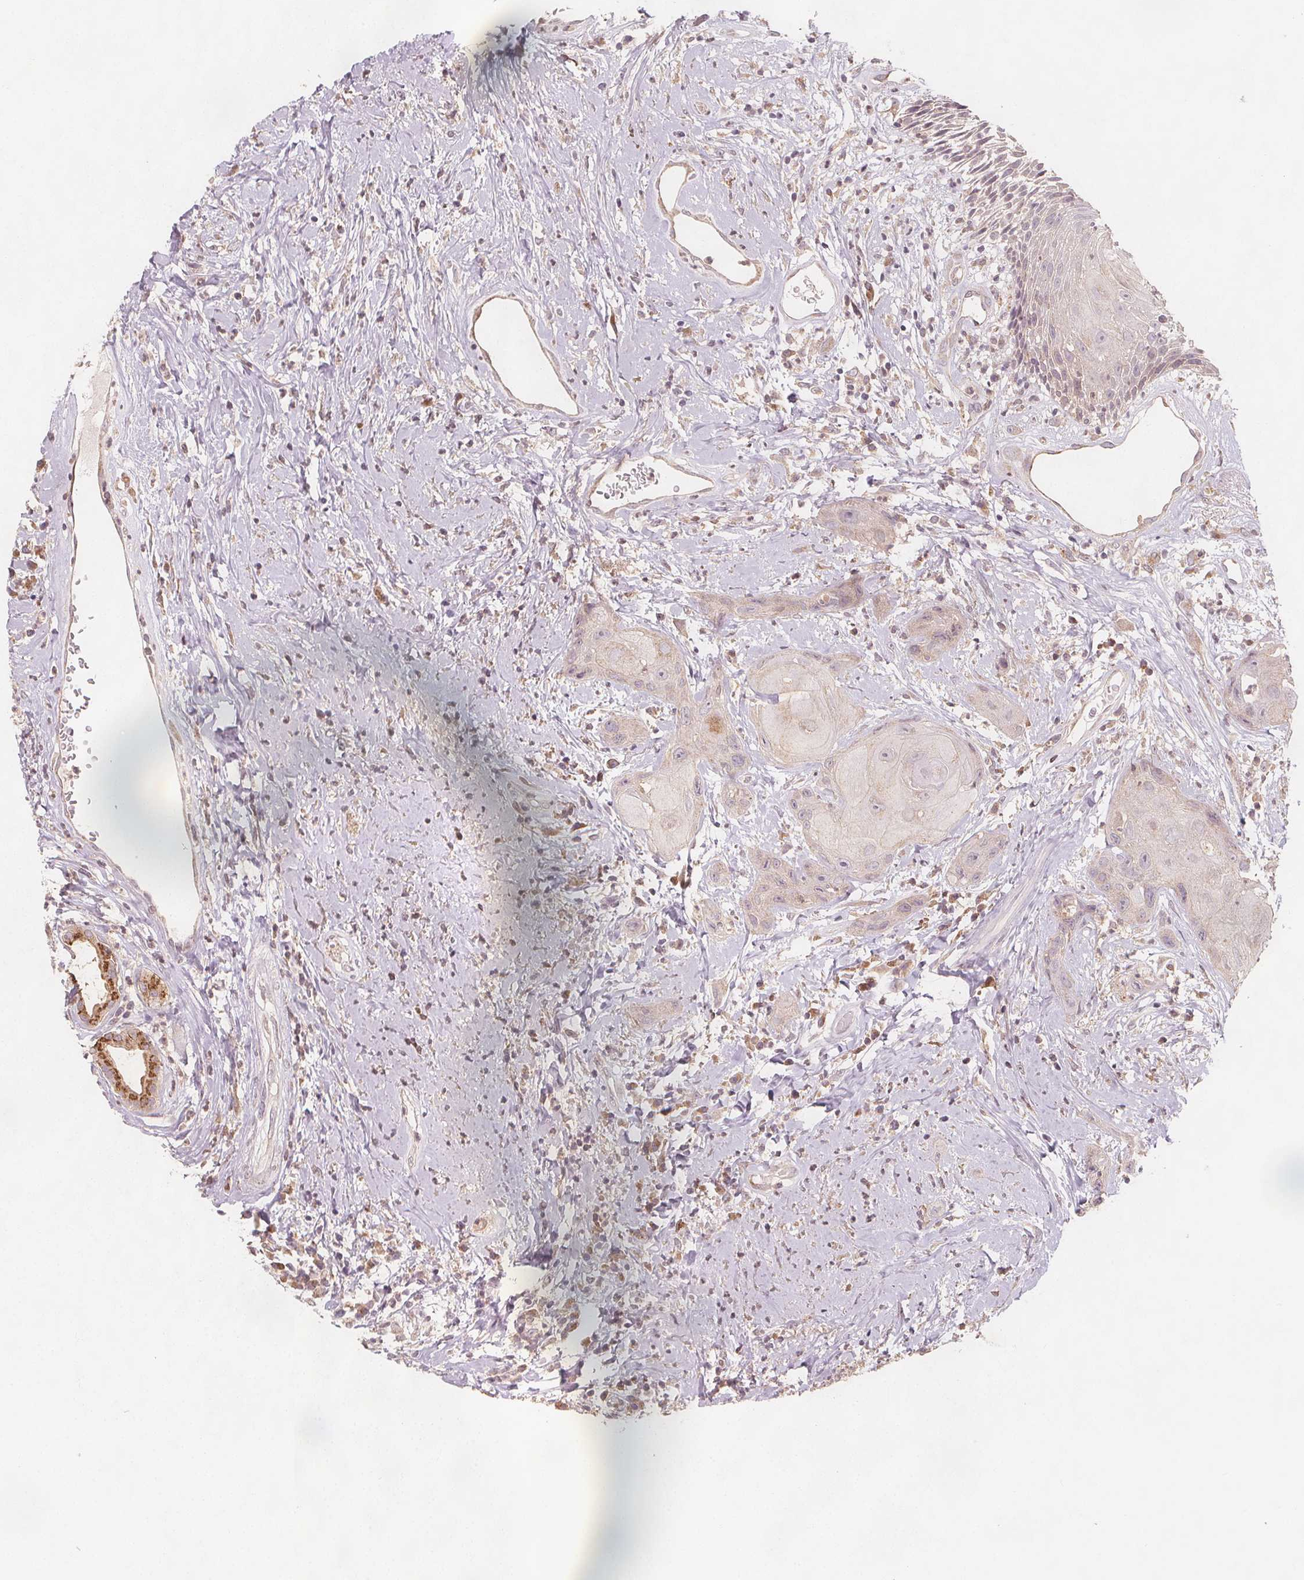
{"staining": {"intensity": "negative", "quantity": "none", "location": "none"}, "tissue": "head and neck cancer", "cell_type": "Tumor cells", "image_type": "cancer", "snomed": [{"axis": "morphology", "description": "Squamous cell carcinoma, NOS"}, {"axis": "topography", "description": "Head-Neck"}], "caption": "High power microscopy histopathology image of an immunohistochemistry photomicrograph of head and neck squamous cell carcinoma, revealing no significant expression in tumor cells.", "gene": "NCSTN", "patient": {"sex": "male", "age": 57}}